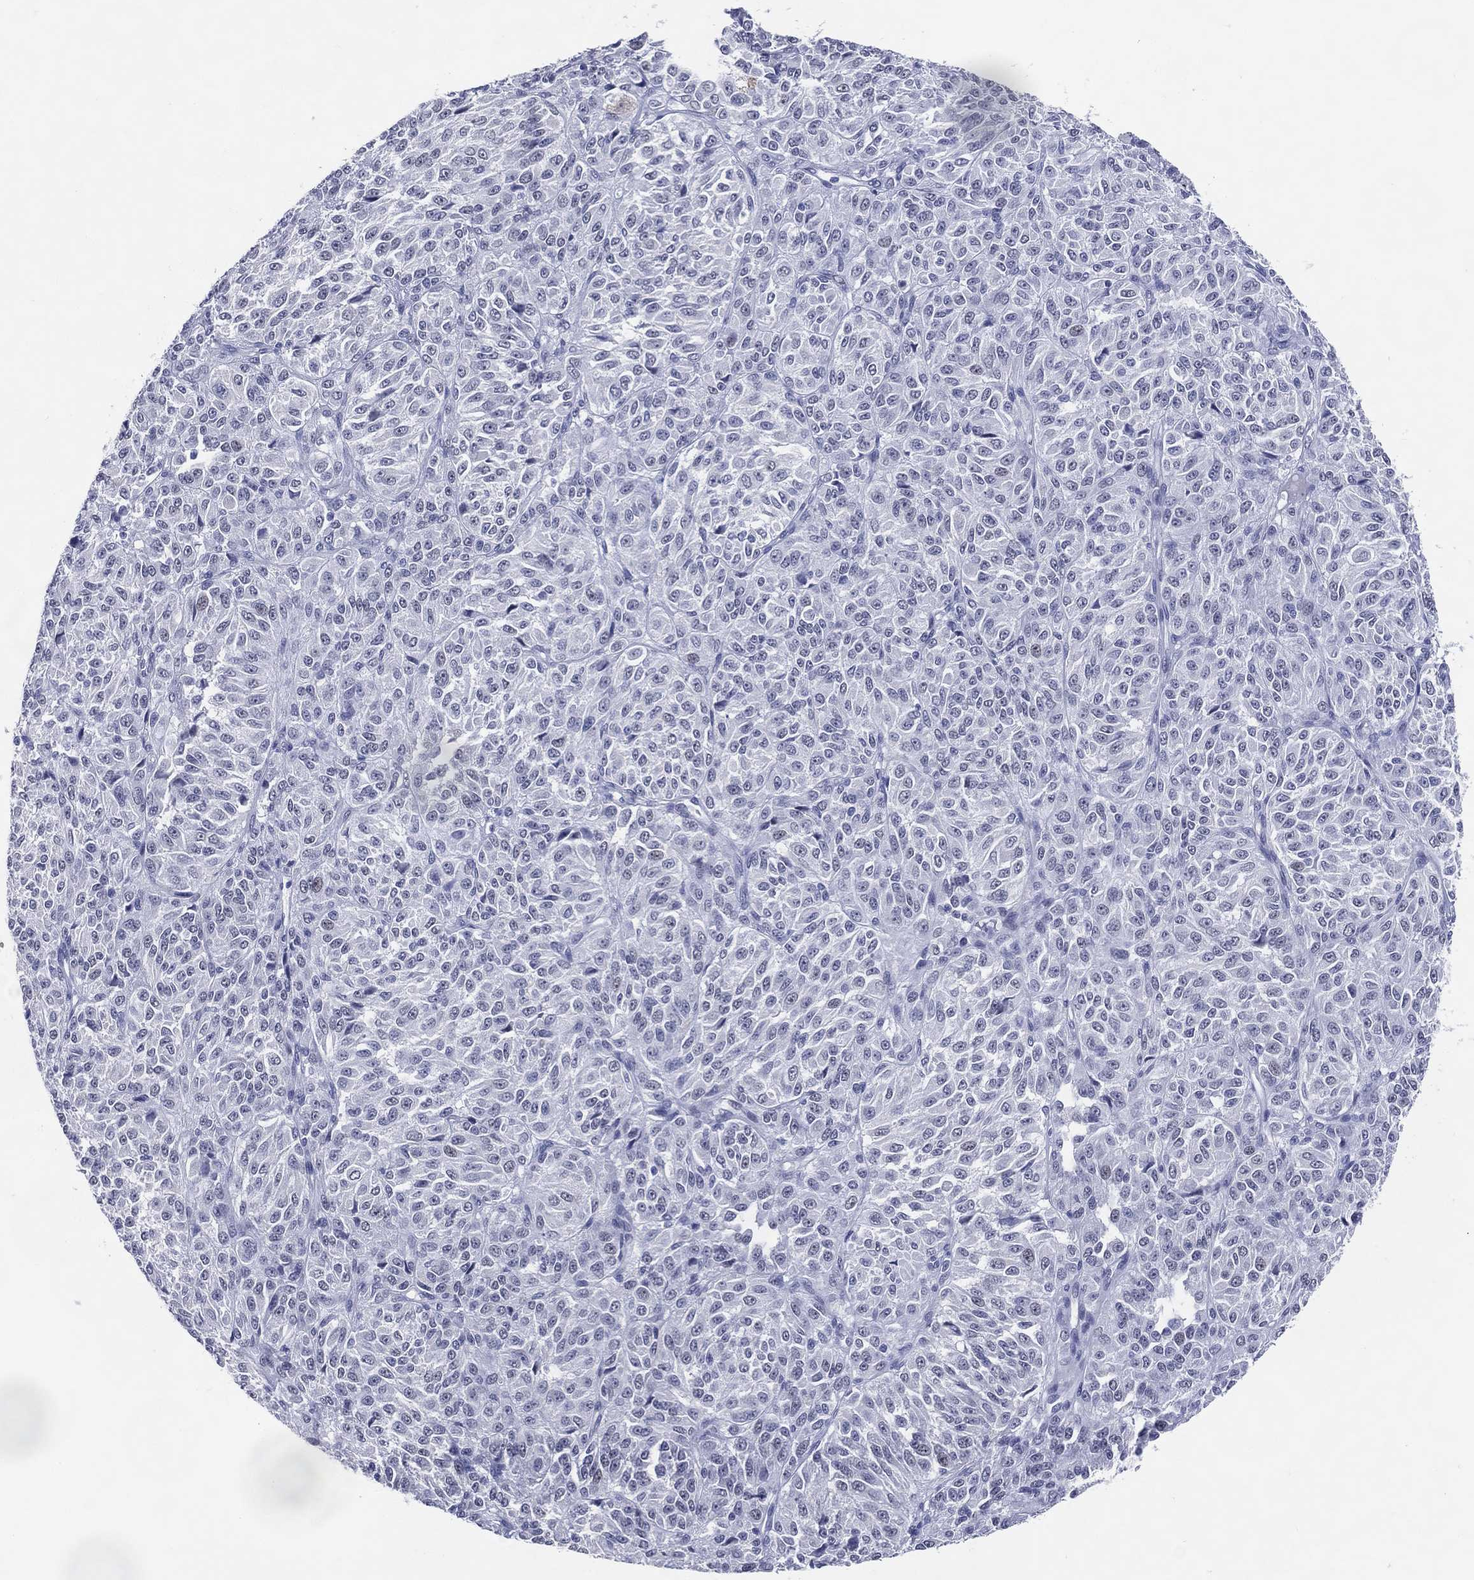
{"staining": {"intensity": "negative", "quantity": "none", "location": "none"}, "tissue": "melanoma", "cell_type": "Tumor cells", "image_type": "cancer", "snomed": [{"axis": "morphology", "description": "Malignant melanoma, Metastatic site"}, {"axis": "topography", "description": "Brain"}], "caption": "A micrograph of human malignant melanoma (metastatic site) is negative for staining in tumor cells. Brightfield microscopy of immunohistochemistry (IHC) stained with DAB (3,3'-diaminobenzidine) (brown) and hematoxylin (blue), captured at high magnification.", "gene": "CFAP58", "patient": {"sex": "female", "age": 56}}